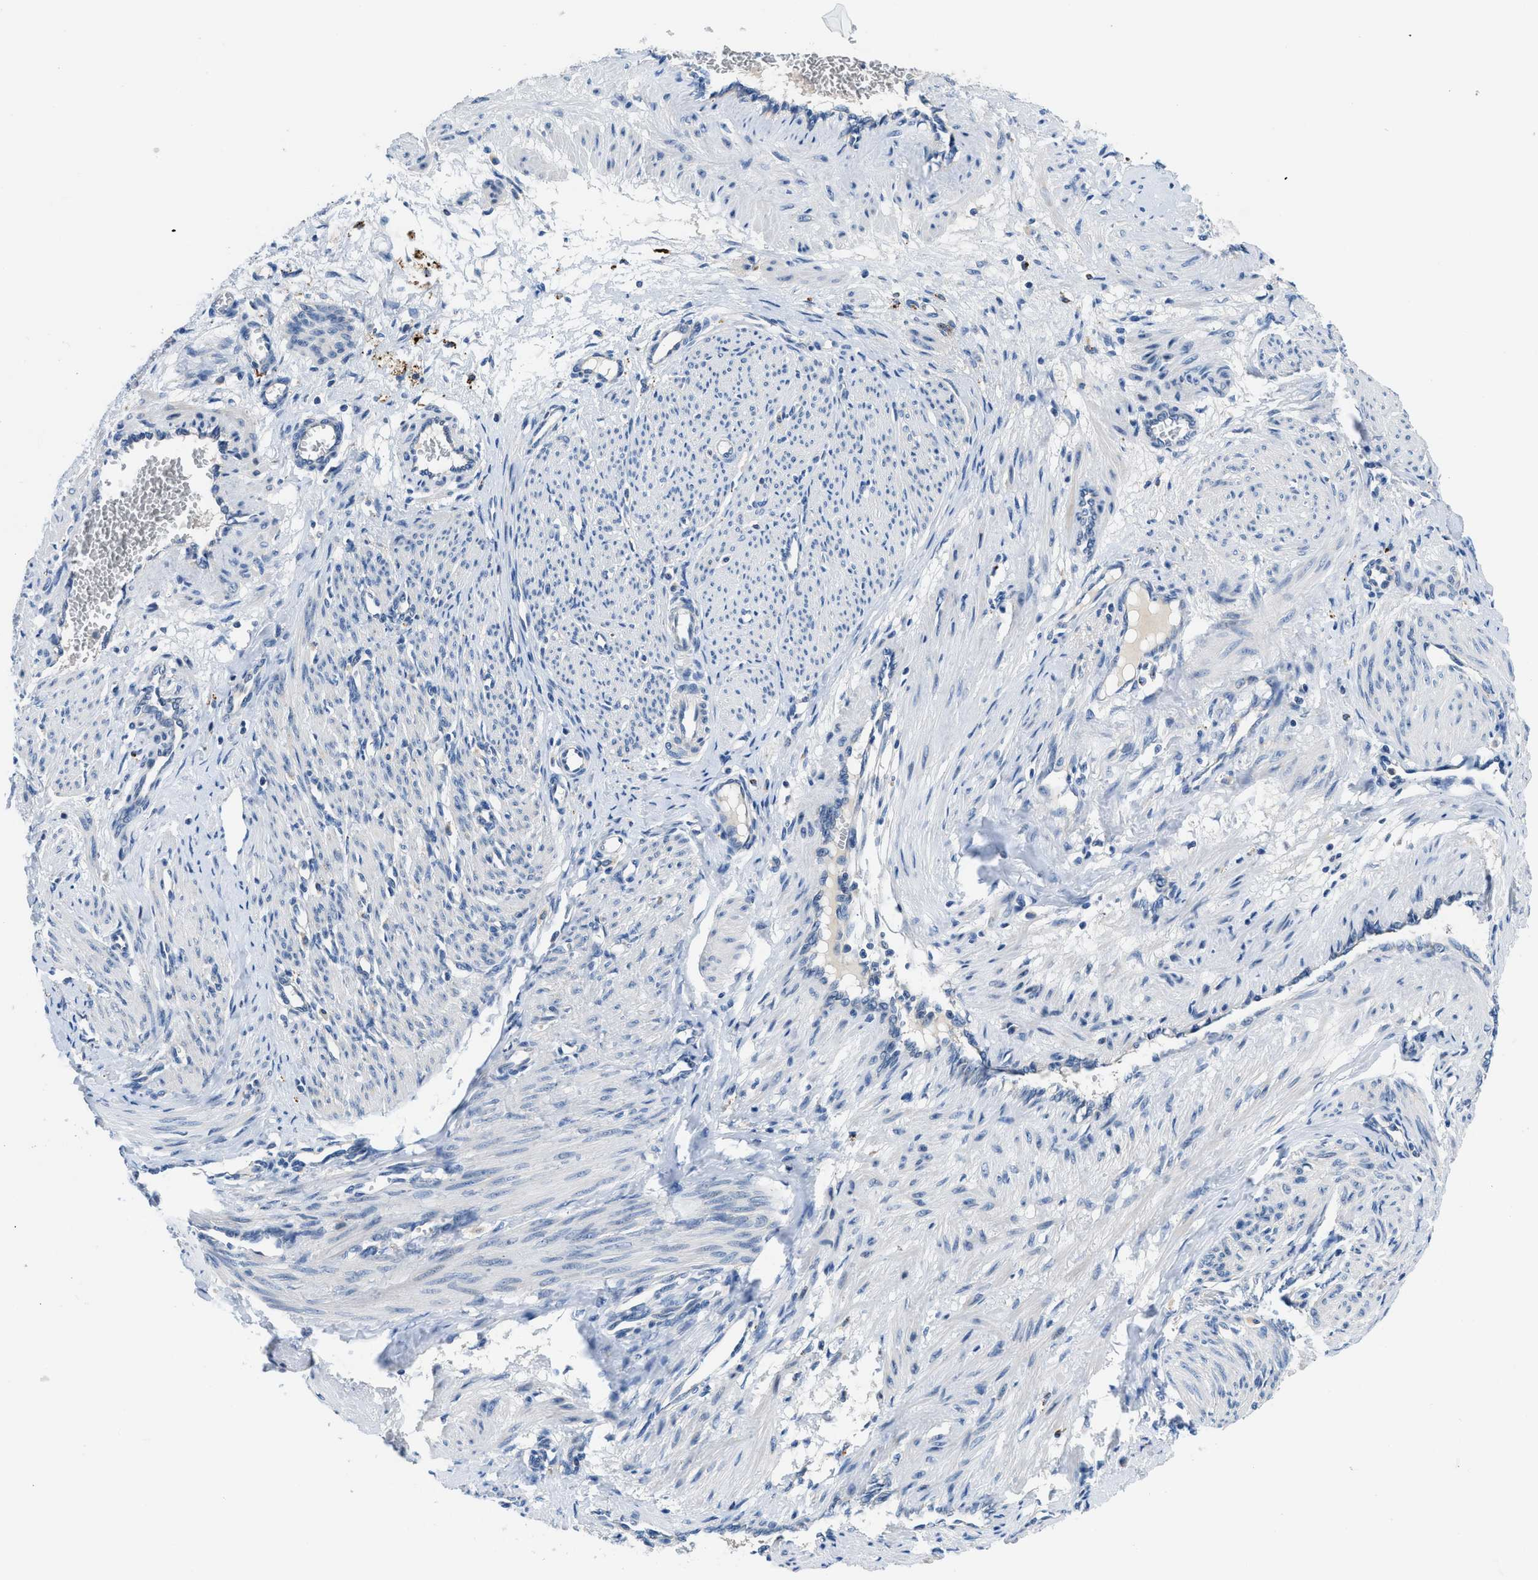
{"staining": {"intensity": "negative", "quantity": "none", "location": "none"}, "tissue": "smooth muscle", "cell_type": "Smooth muscle cells", "image_type": "normal", "snomed": [{"axis": "morphology", "description": "Normal tissue, NOS"}, {"axis": "topography", "description": "Endometrium"}], "caption": "This is a image of immunohistochemistry staining of normal smooth muscle, which shows no staining in smooth muscle cells.", "gene": "ADGRE3", "patient": {"sex": "female", "age": 33}}